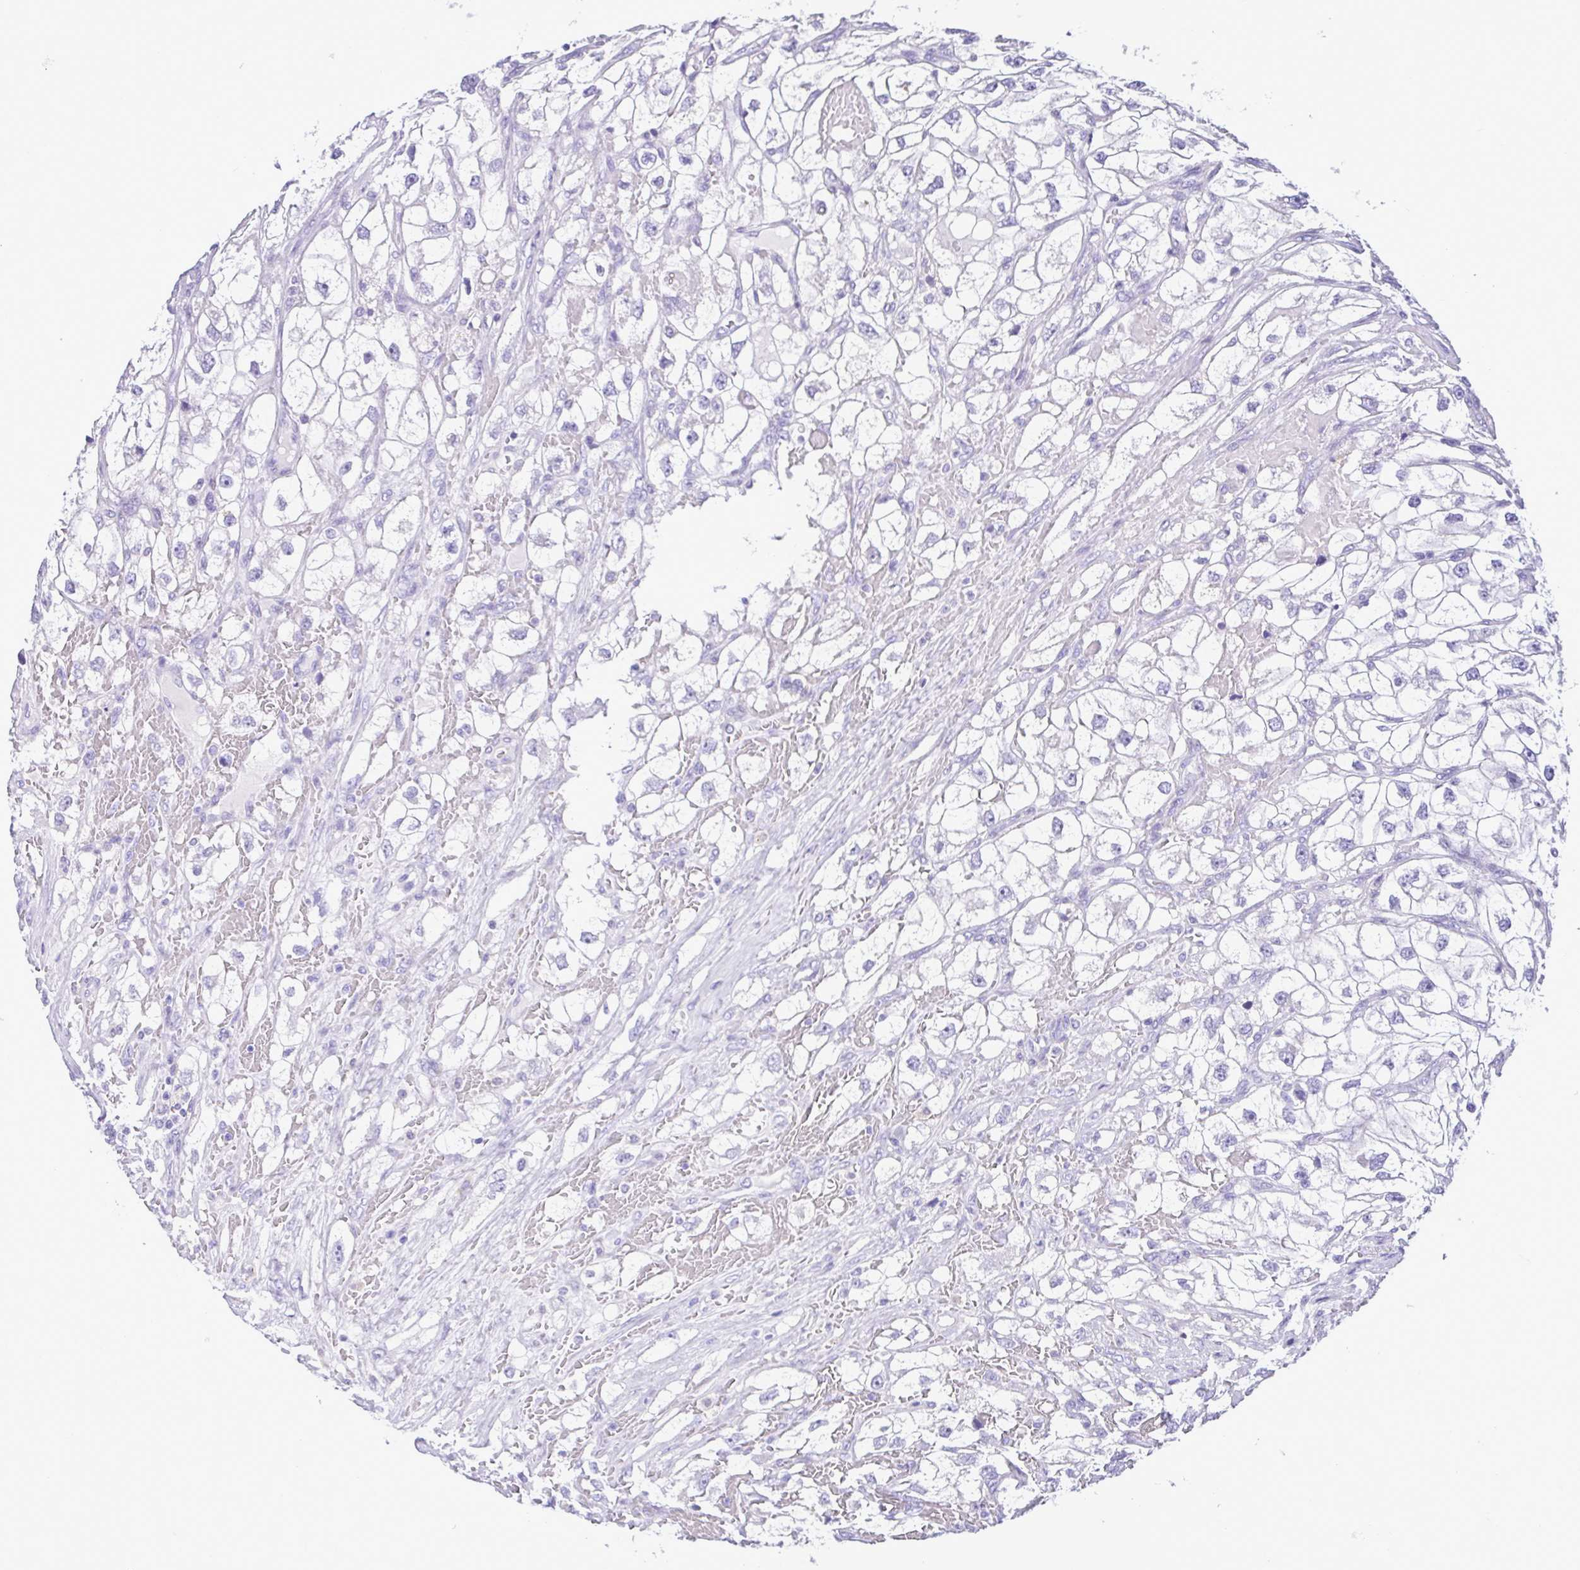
{"staining": {"intensity": "negative", "quantity": "none", "location": "none"}, "tissue": "renal cancer", "cell_type": "Tumor cells", "image_type": "cancer", "snomed": [{"axis": "morphology", "description": "Adenocarcinoma, NOS"}, {"axis": "topography", "description": "Kidney"}], "caption": "Immunohistochemistry (IHC) of human renal cancer (adenocarcinoma) shows no expression in tumor cells. (DAB IHC, high magnification).", "gene": "SPATA16", "patient": {"sex": "male", "age": 59}}